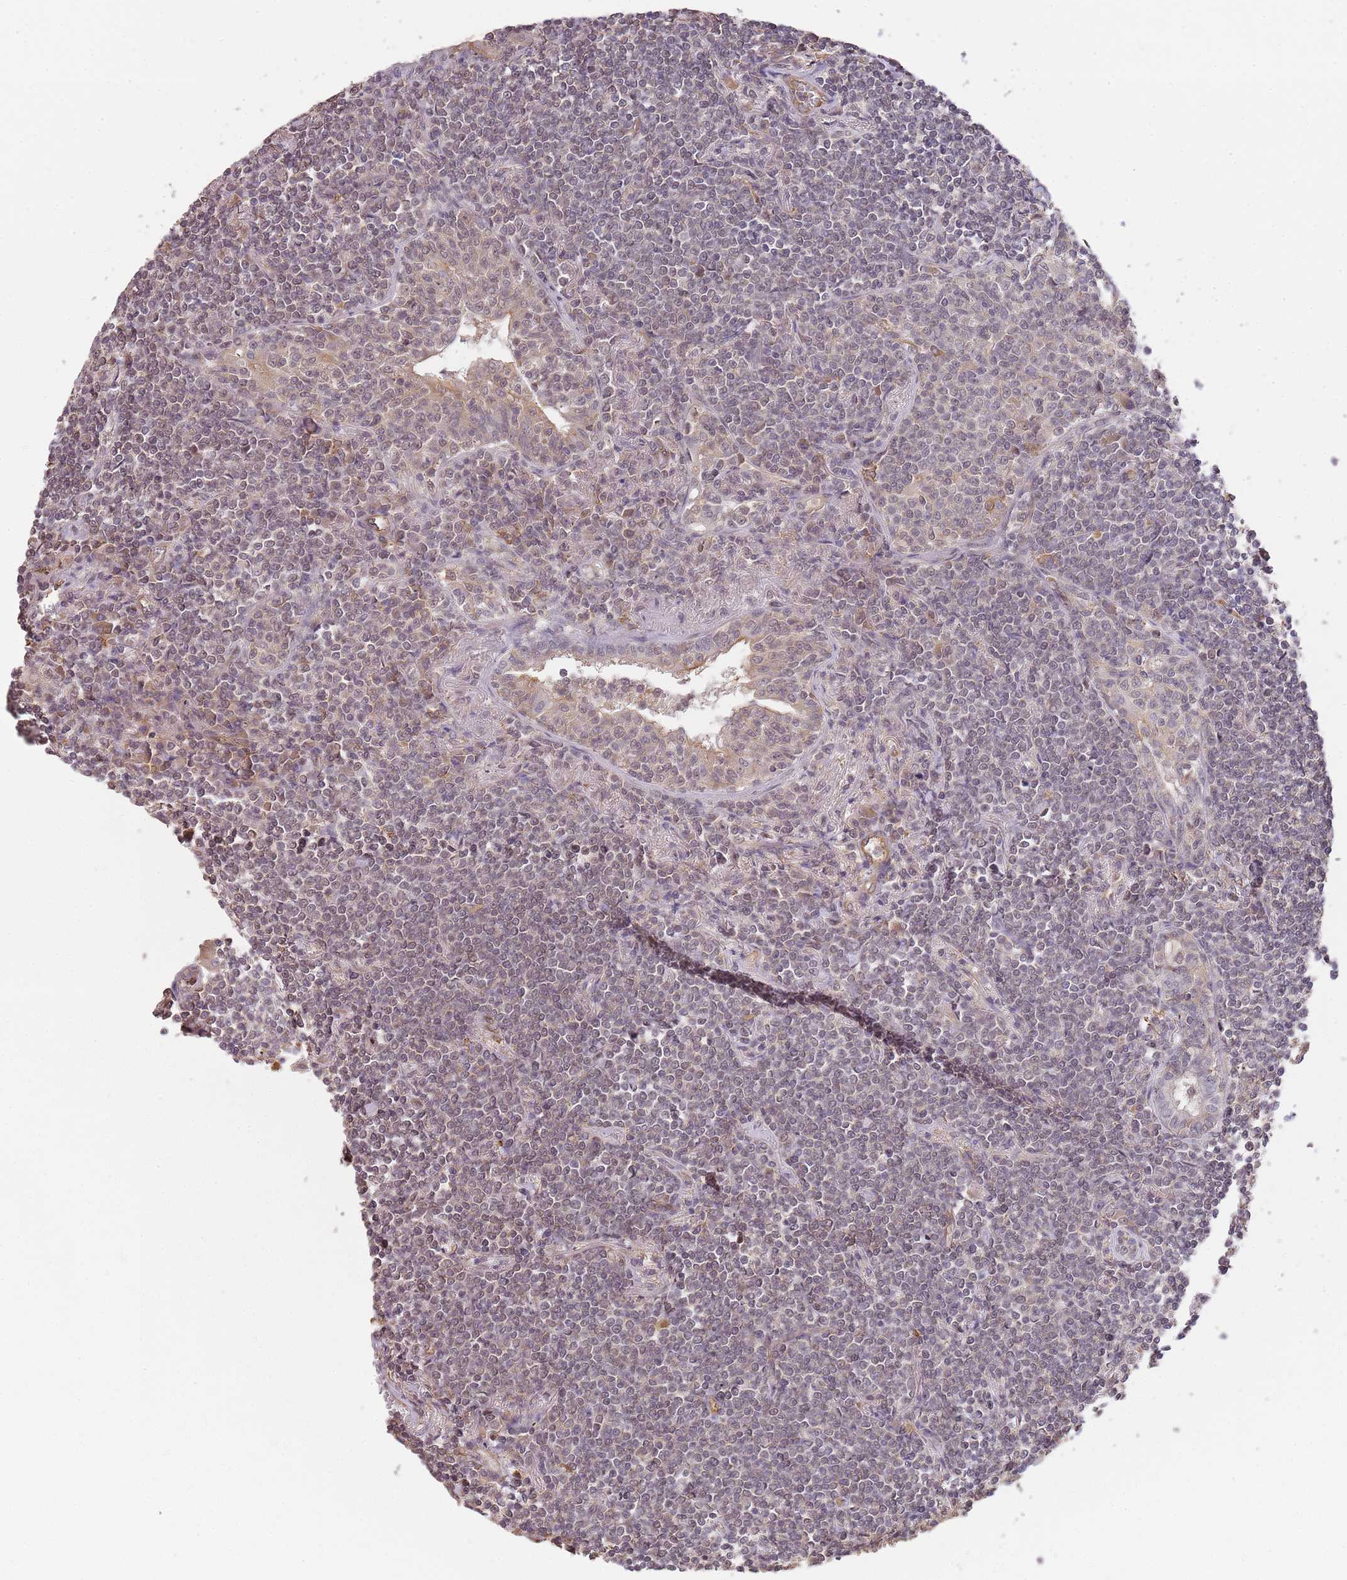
{"staining": {"intensity": "weak", "quantity": "<25%", "location": "nuclear"}, "tissue": "lymphoma", "cell_type": "Tumor cells", "image_type": "cancer", "snomed": [{"axis": "morphology", "description": "Malignant lymphoma, non-Hodgkin's type, Low grade"}, {"axis": "topography", "description": "Lung"}], "caption": "IHC histopathology image of neoplastic tissue: human lymphoma stained with DAB (3,3'-diaminobenzidine) shows no significant protein staining in tumor cells.", "gene": "SURF2", "patient": {"sex": "female", "age": 71}}